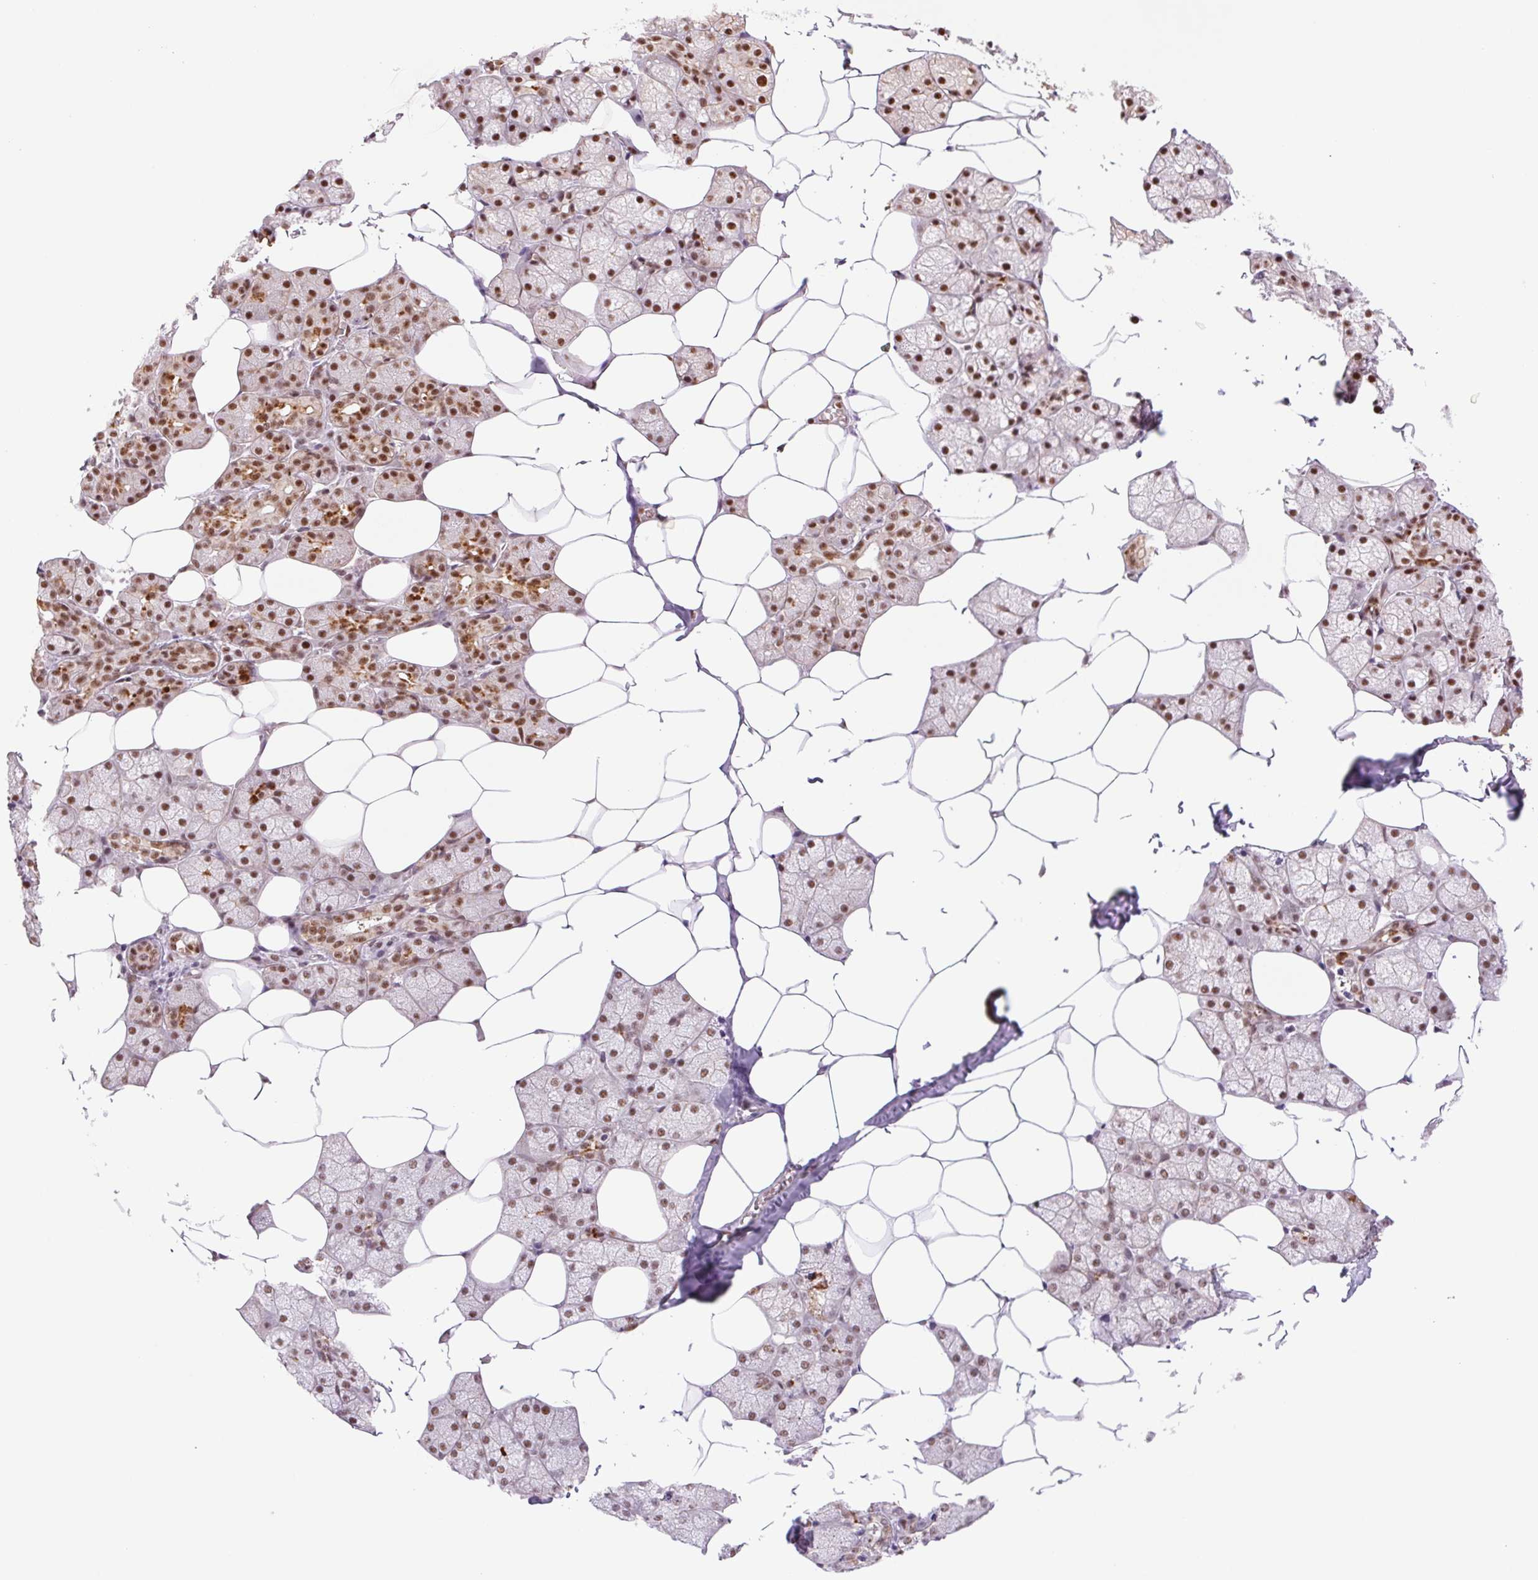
{"staining": {"intensity": "moderate", "quantity": ">75%", "location": "cytoplasmic/membranous,nuclear"}, "tissue": "salivary gland", "cell_type": "Glandular cells", "image_type": "normal", "snomed": [{"axis": "morphology", "description": "Normal tissue, NOS"}, {"axis": "topography", "description": "Salivary gland"}], "caption": "Immunohistochemistry (IHC) image of benign salivary gland stained for a protein (brown), which shows medium levels of moderate cytoplasmic/membranous,nuclear expression in approximately >75% of glandular cells.", "gene": "CWC25", "patient": {"sex": "female", "age": 43}}